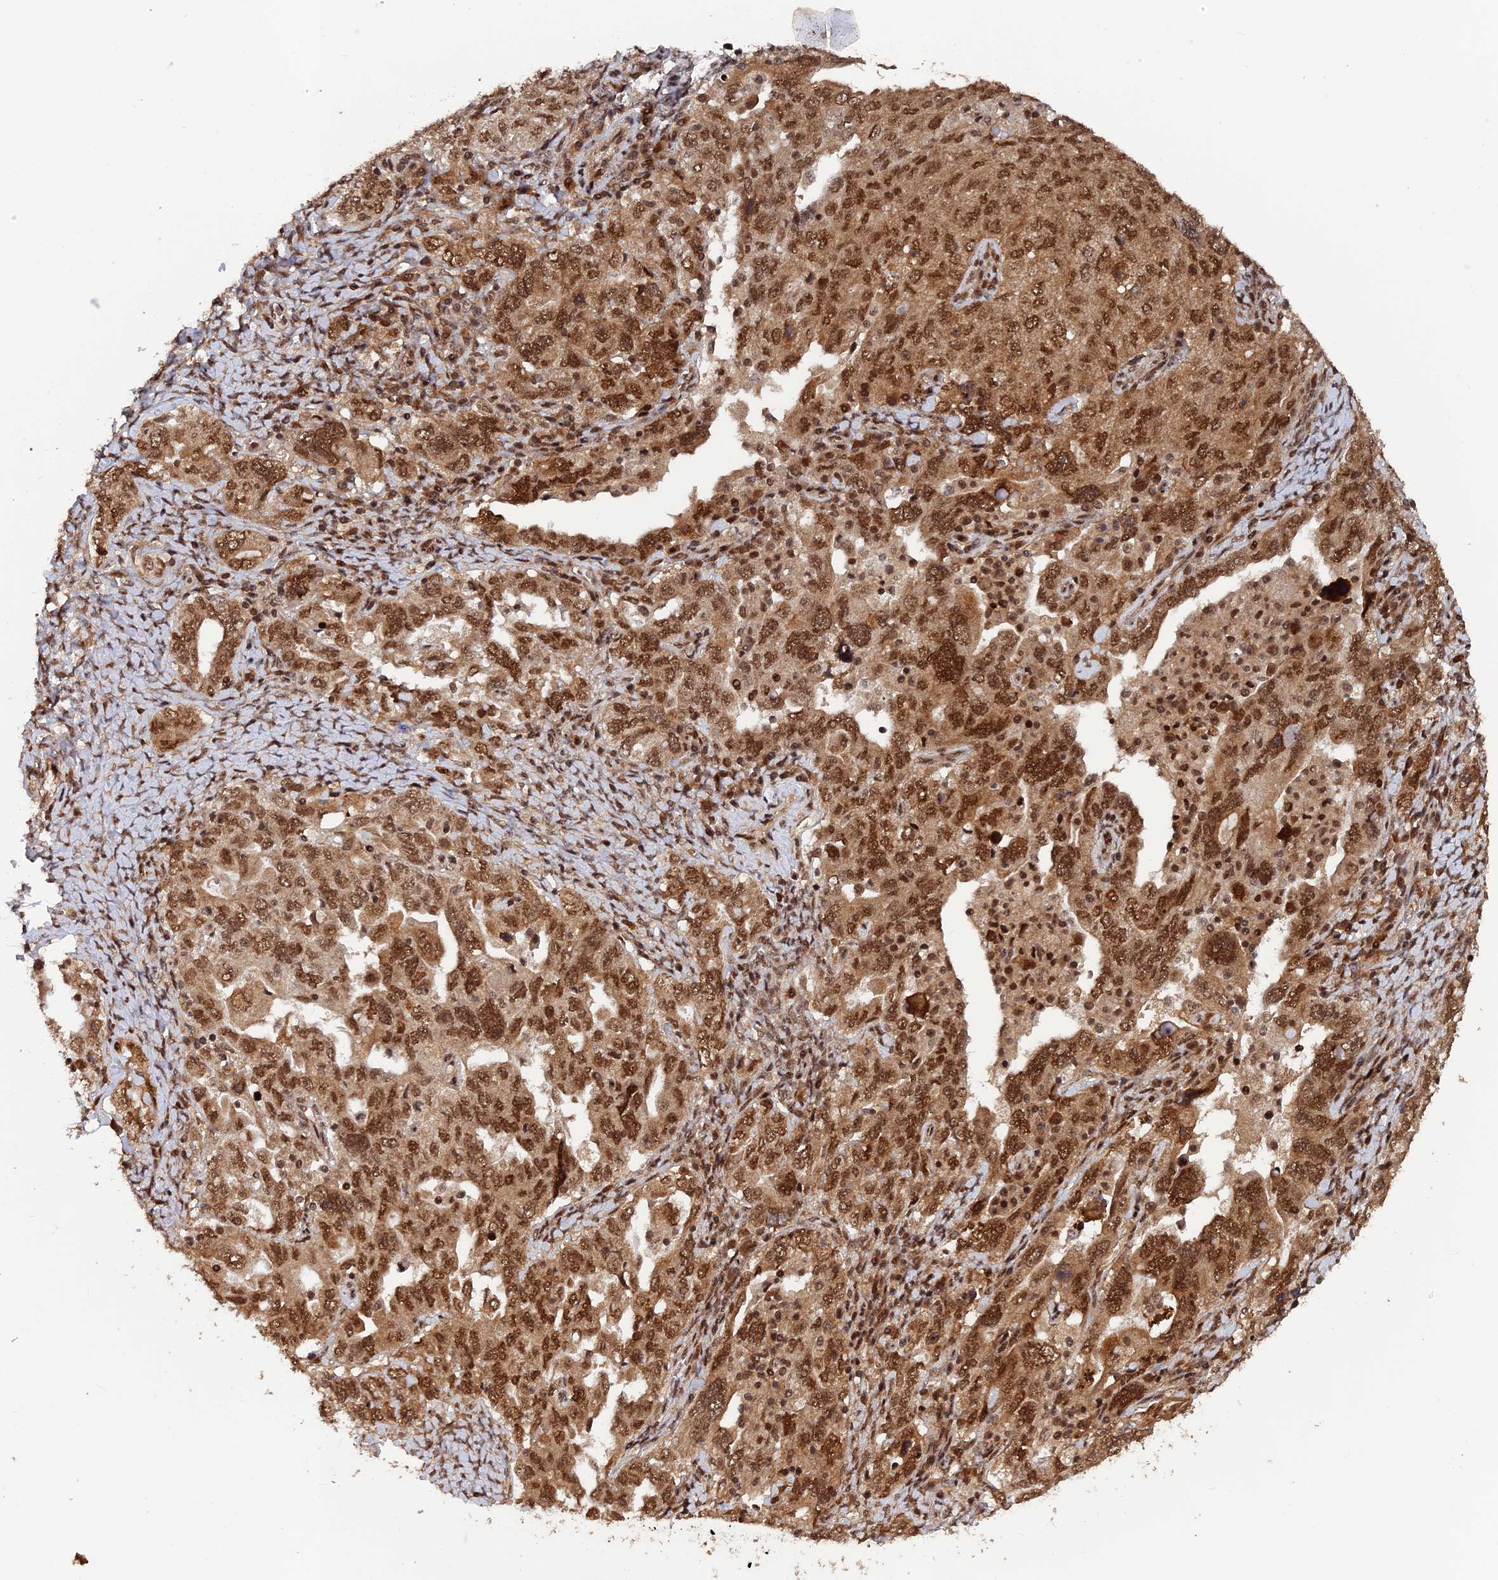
{"staining": {"intensity": "moderate", "quantity": ">75%", "location": "nuclear"}, "tissue": "ovarian cancer", "cell_type": "Tumor cells", "image_type": "cancer", "snomed": [{"axis": "morphology", "description": "Carcinoma, endometroid"}, {"axis": "topography", "description": "Ovary"}], "caption": "The micrograph displays immunohistochemical staining of ovarian cancer (endometroid carcinoma). There is moderate nuclear positivity is appreciated in about >75% of tumor cells.", "gene": "FAM53C", "patient": {"sex": "female", "age": 62}}